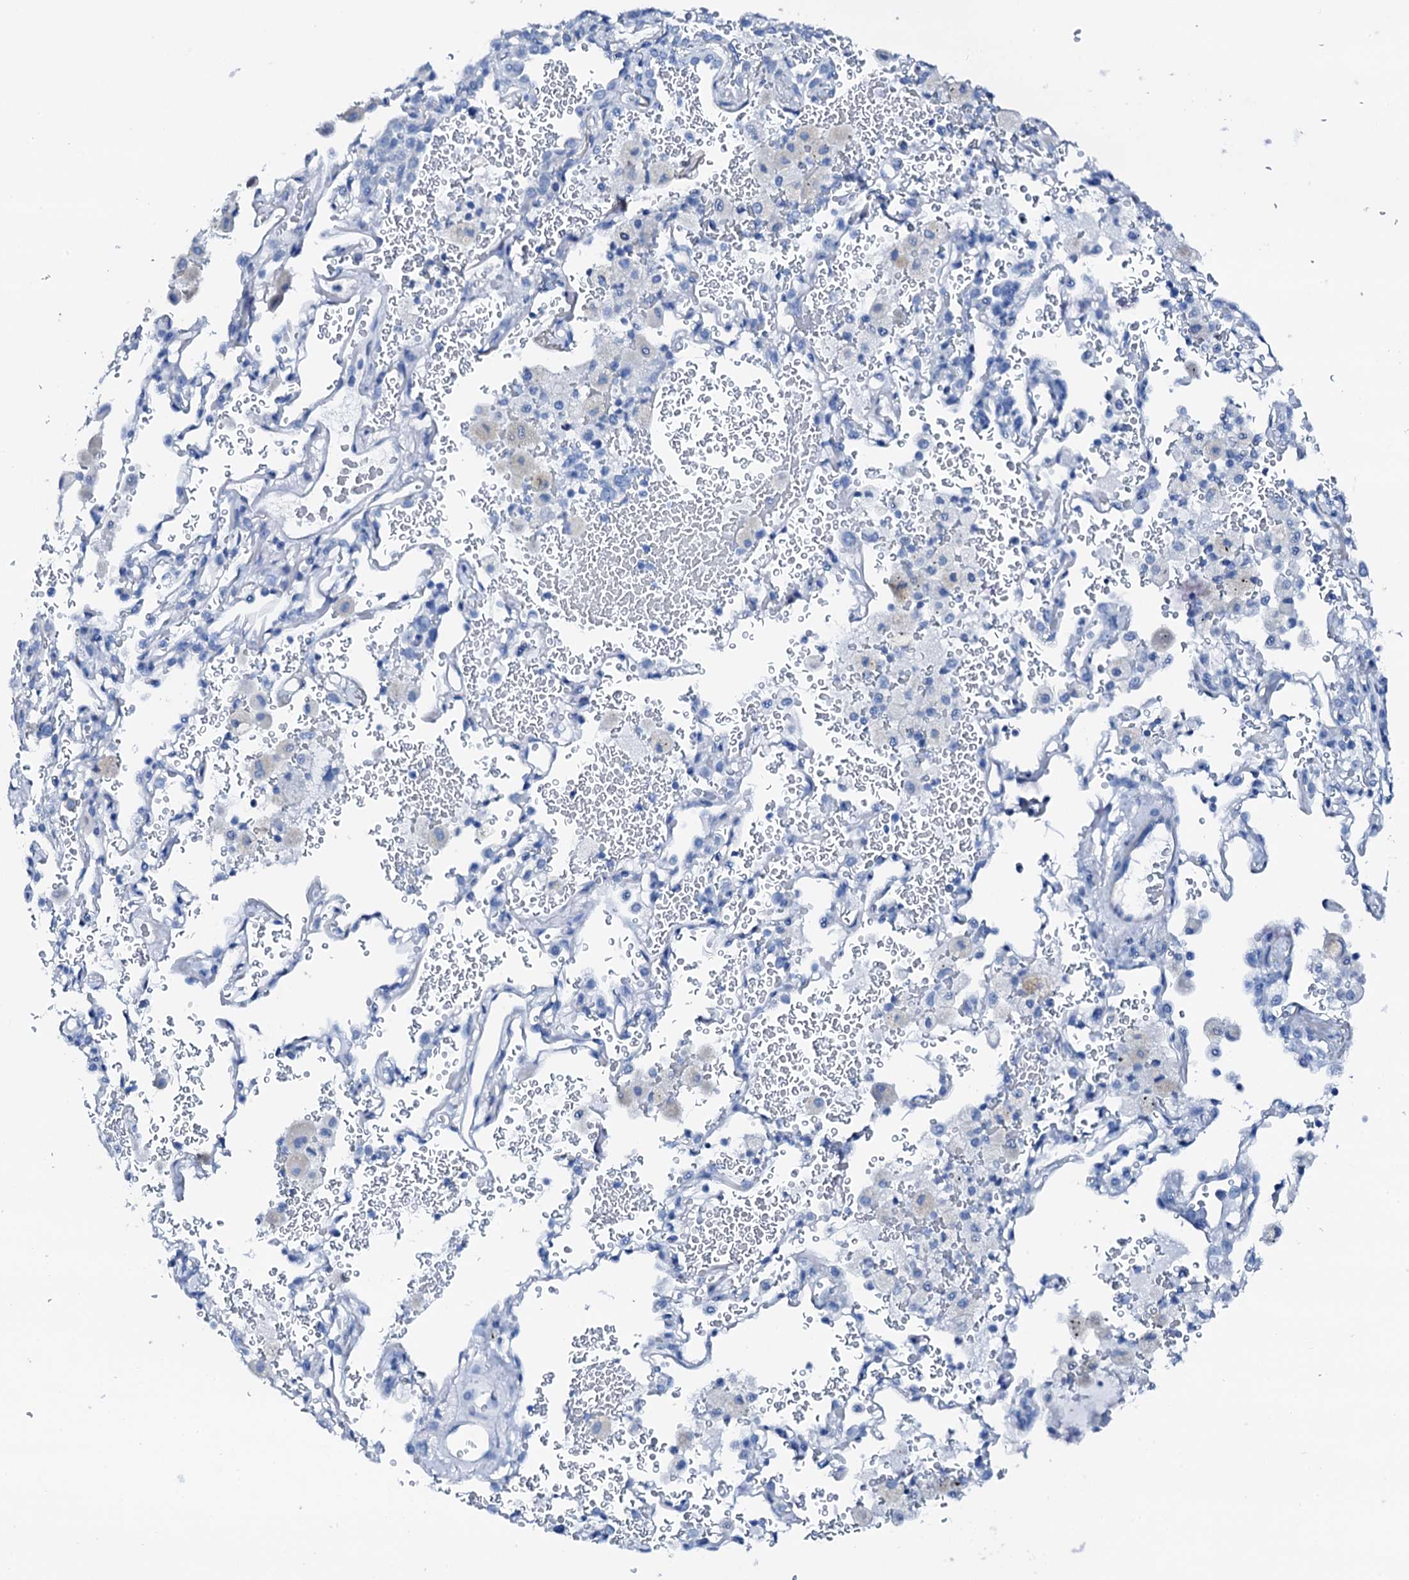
{"staining": {"intensity": "negative", "quantity": "none", "location": "none"}, "tissue": "bronchus", "cell_type": "Respiratory epithelial cells", "image_type": "normal", "snomed": [{"axis": "morphology", "description": "Normal tissue, NOS"}, {"axis": "morphology", "description": "Adenocarcinoma, NOS"}, {"axis": "topography", "description": "Bronchus"}, {"axis": "topography", "description": "Lung"}], "caption": "DAB immunohistochemical staining of normal human bronchus demonstrates no significant positivity in respiratory epithelial cells.", "gene": "PTH", "patient": {"sex": "male", "age": 54}}